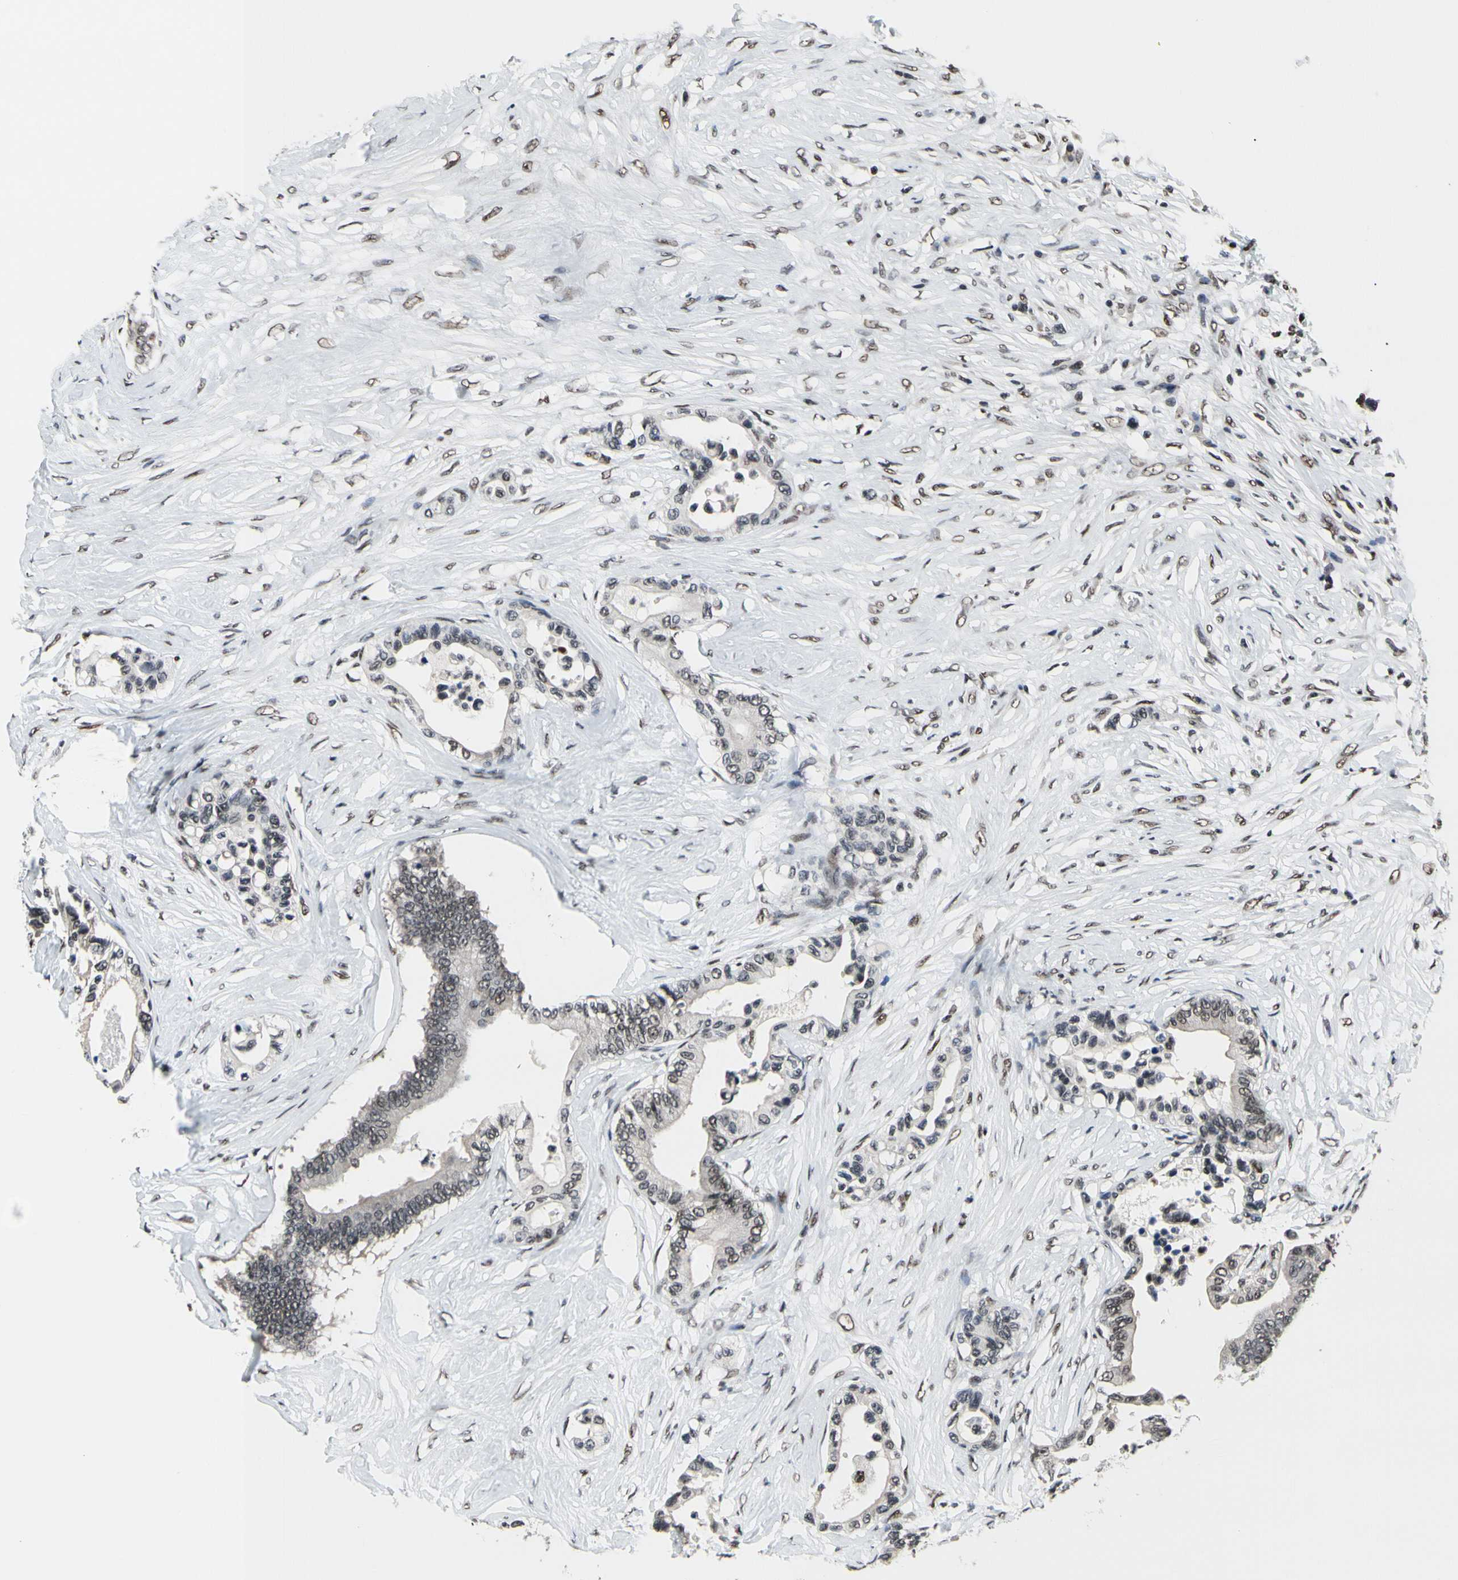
{"staining": {"intensity": "weak", "quantity": "25%-75%", "location": "cytoplasmic/membranous,nuclear"}, "tissue": "colorectal cancer", "cell_type": "Tumor cells", "image_type": "cancer", "snomed": [{"axis": "morphology", "description": "Normal tissue, NOS"}, {"axis": "morphology", "description": "Adenocarcinoma, NOS"}, {"axis": "topography", "description": "Colon"}], "caption": "About 25%-75% of tumor cells in colorectal cancer (adenocarcinoma) display weak cytoplasmic/membranous and nuclear protein positivity as visualized by brown immunohistochemical staining.", "gene": "RECQL", "patient": {"sex": "male", "age": 82}}